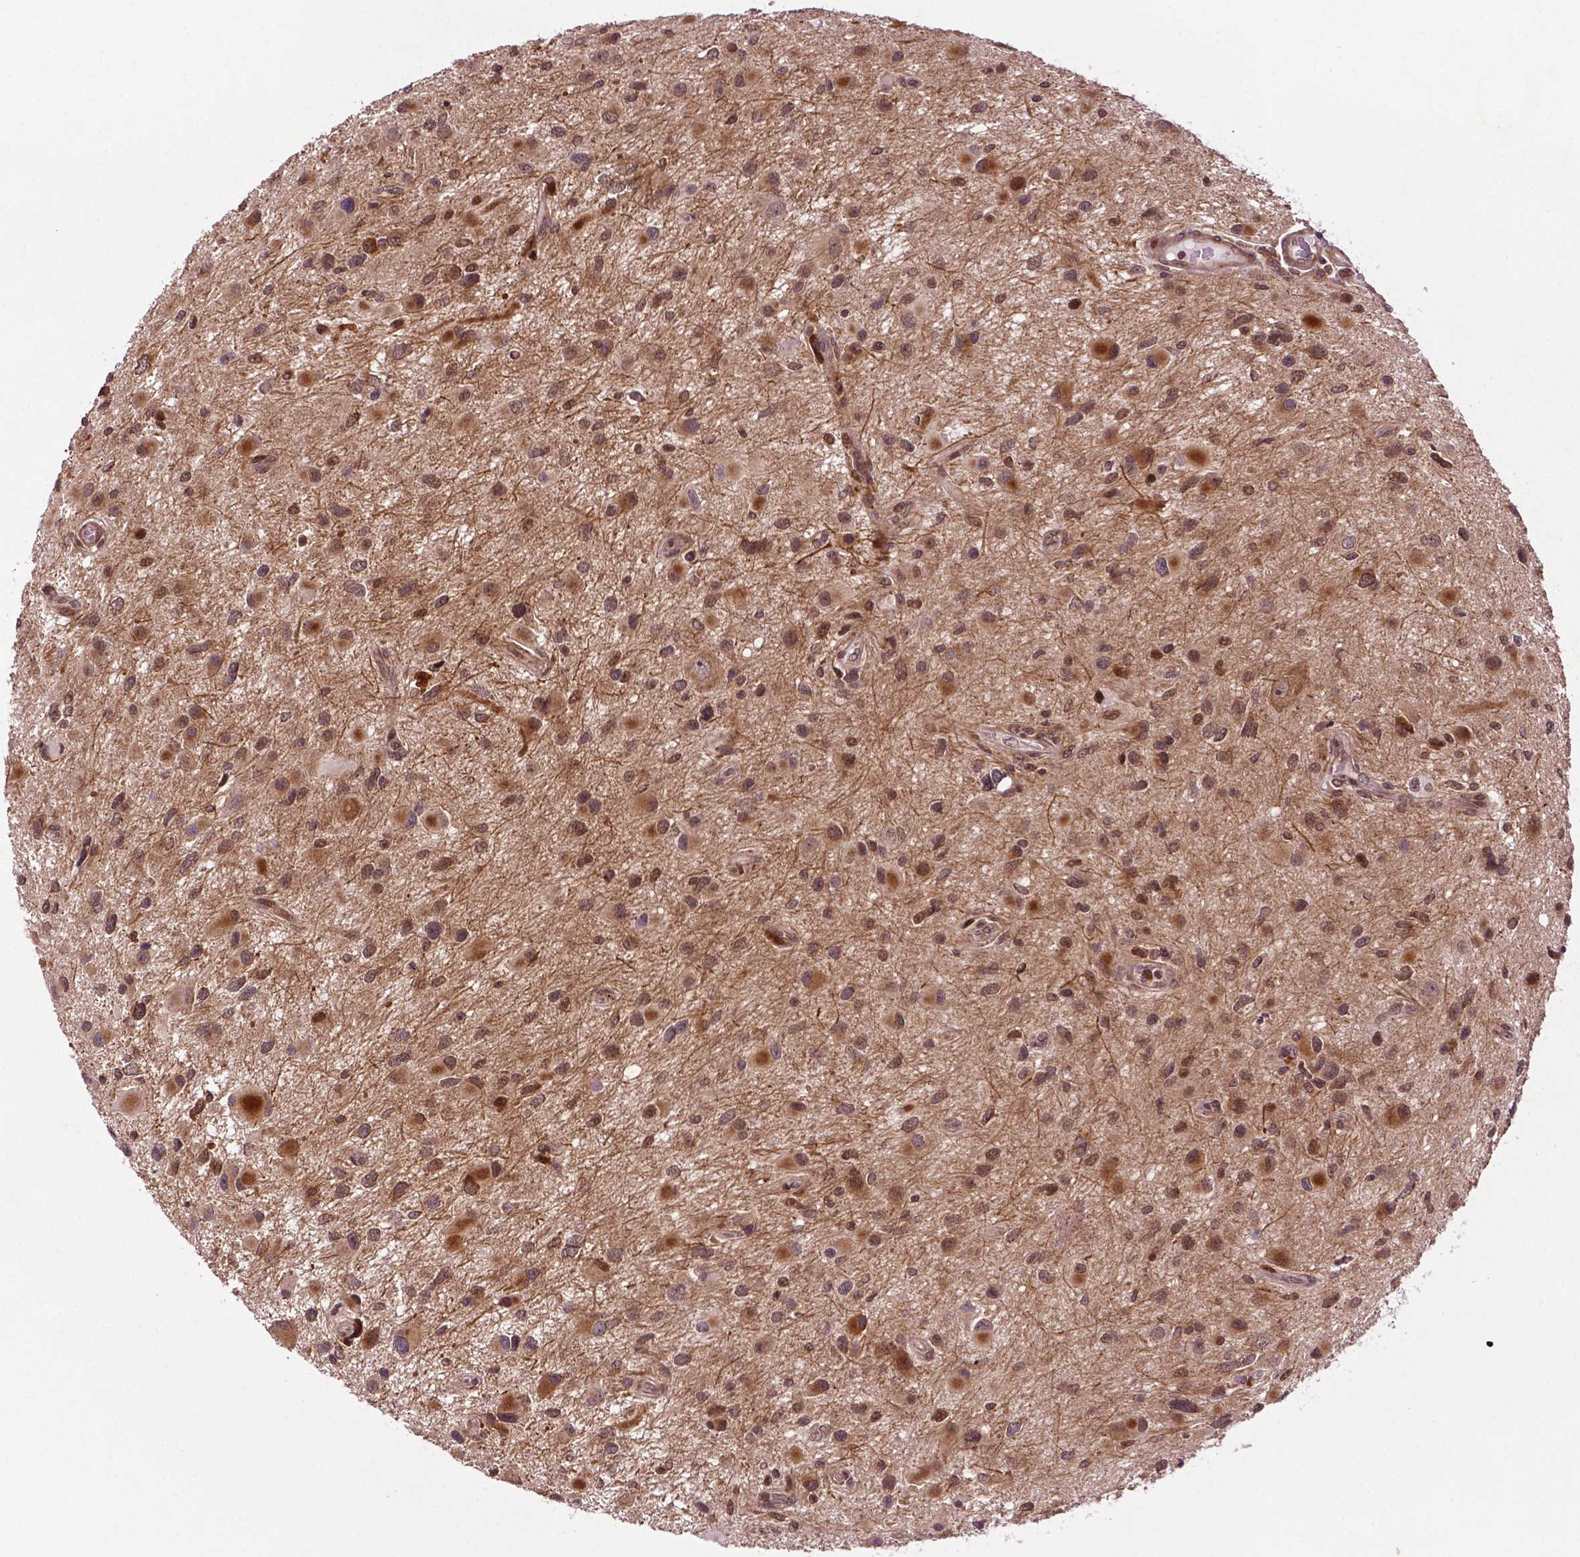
{"staining": {"intensity": "moderate", "quantity": ">75%", "location": "cytoplasmic/membranous,nuclear"}, "tissue": "glioma", "cell_type": "Tumor cells", "image_type": "cancer", "snomed": [{"axis": "morphology", "description": "Glioma, malignant, Low grade"}, {"axis": "topography", "description": "Brain"}], "caption": "IHC of human glioma displays medium levels of moderate cytoplasmic/membranous and nuclear staining in about >75% of tumor cells.", "gene": "TMX2", "patient": {"sex": "female", "age": 32}}